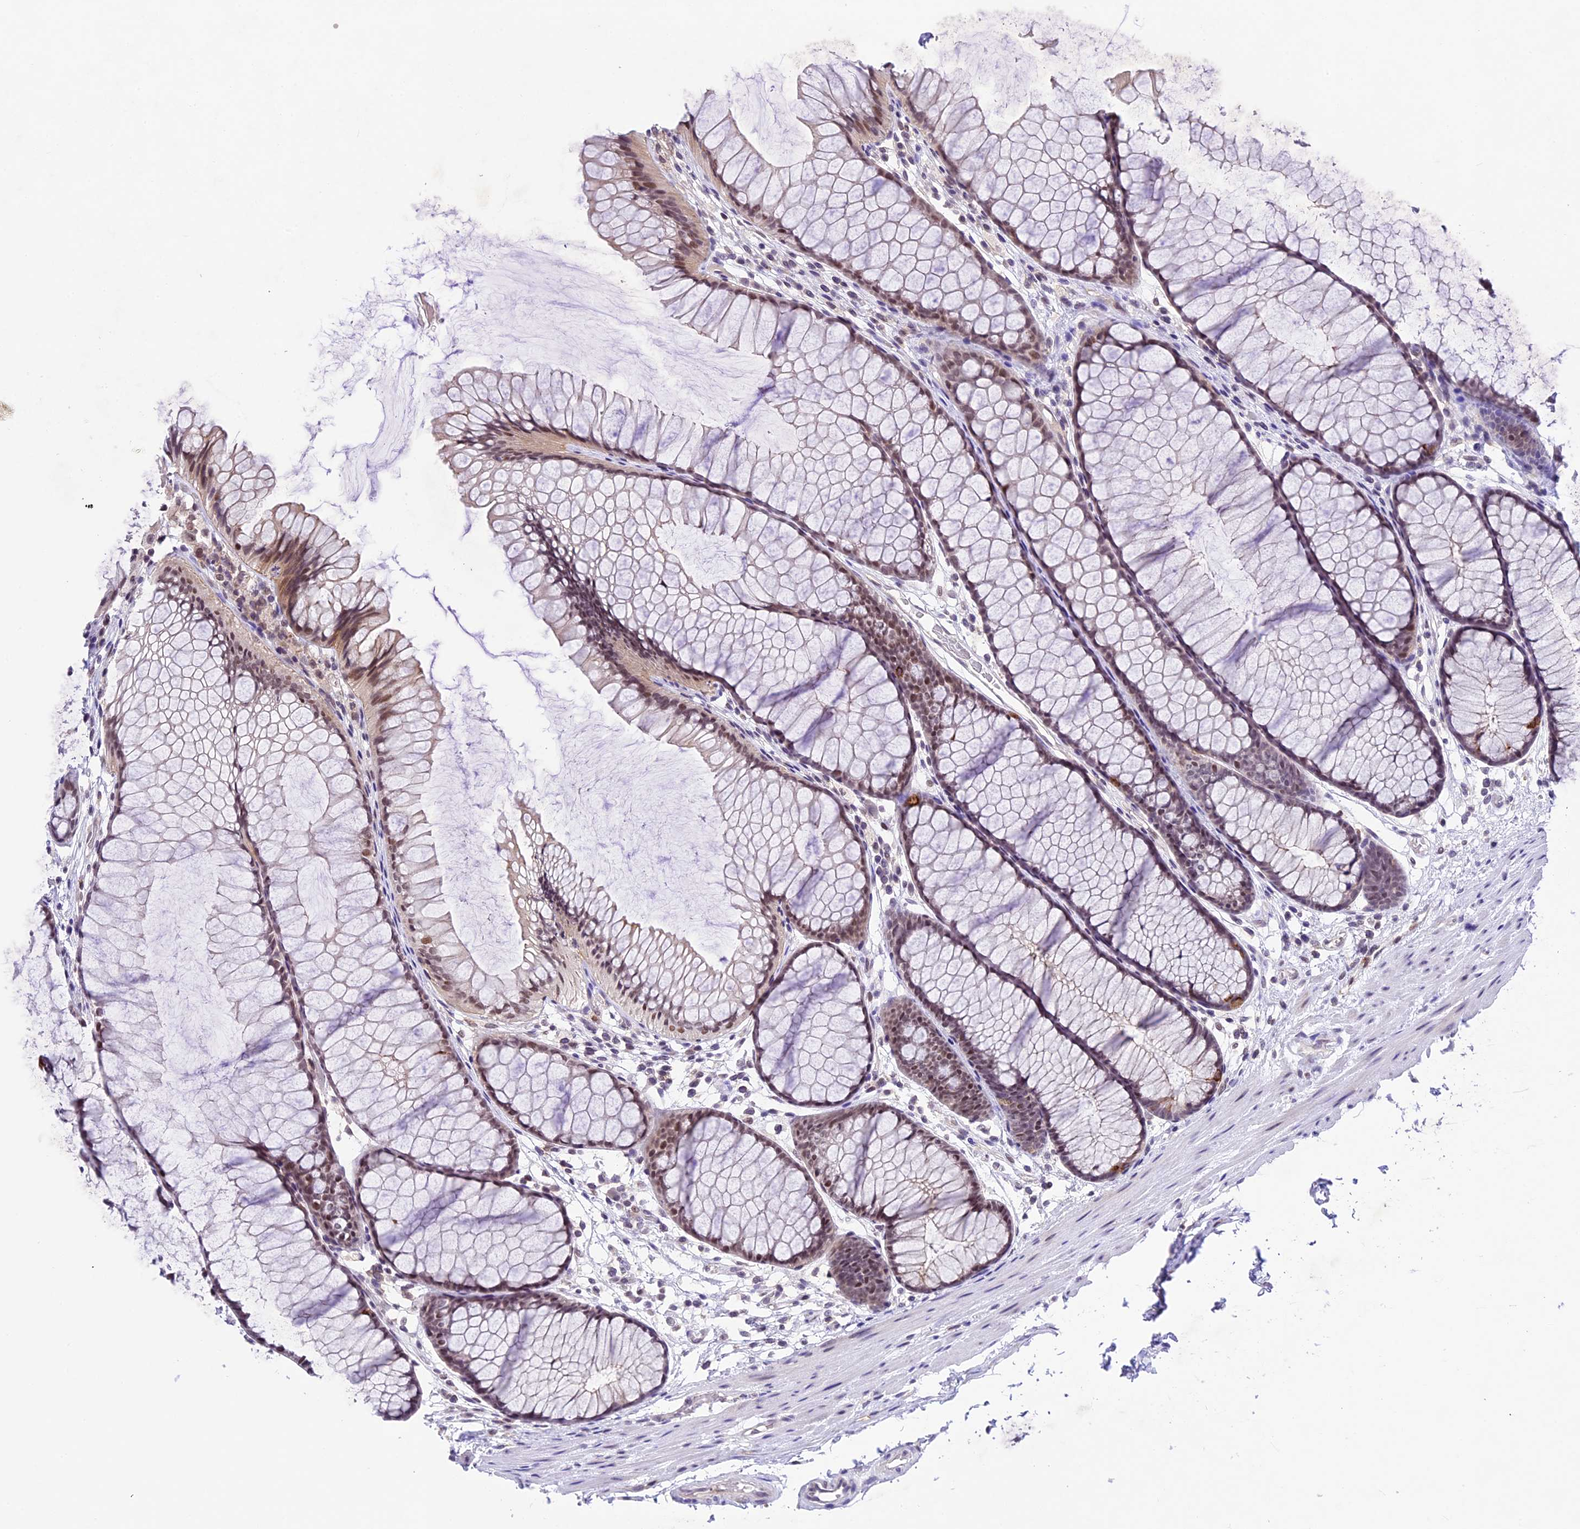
{"staining": {"intensity": "negative", "quantity": "none", "location": "none"}, "tissue": "colon", "cell_type": "Endothelial cells", "image_type": "normal", "snomed": [{"axis": "morphology", "description": "Normal tissue, NOS"}, {"axis": "topography", "description": "Colon"}], "caption": "Endothelial cells are negative for brown protein staining in normal colon. Brightfield microscopy of immunohistochemistry stained with DAB (brown) and hematoxylin (blue), captured at high magnification.", "gene": "SHKBP1", "patient": {"sex": "female", "age": 82}}